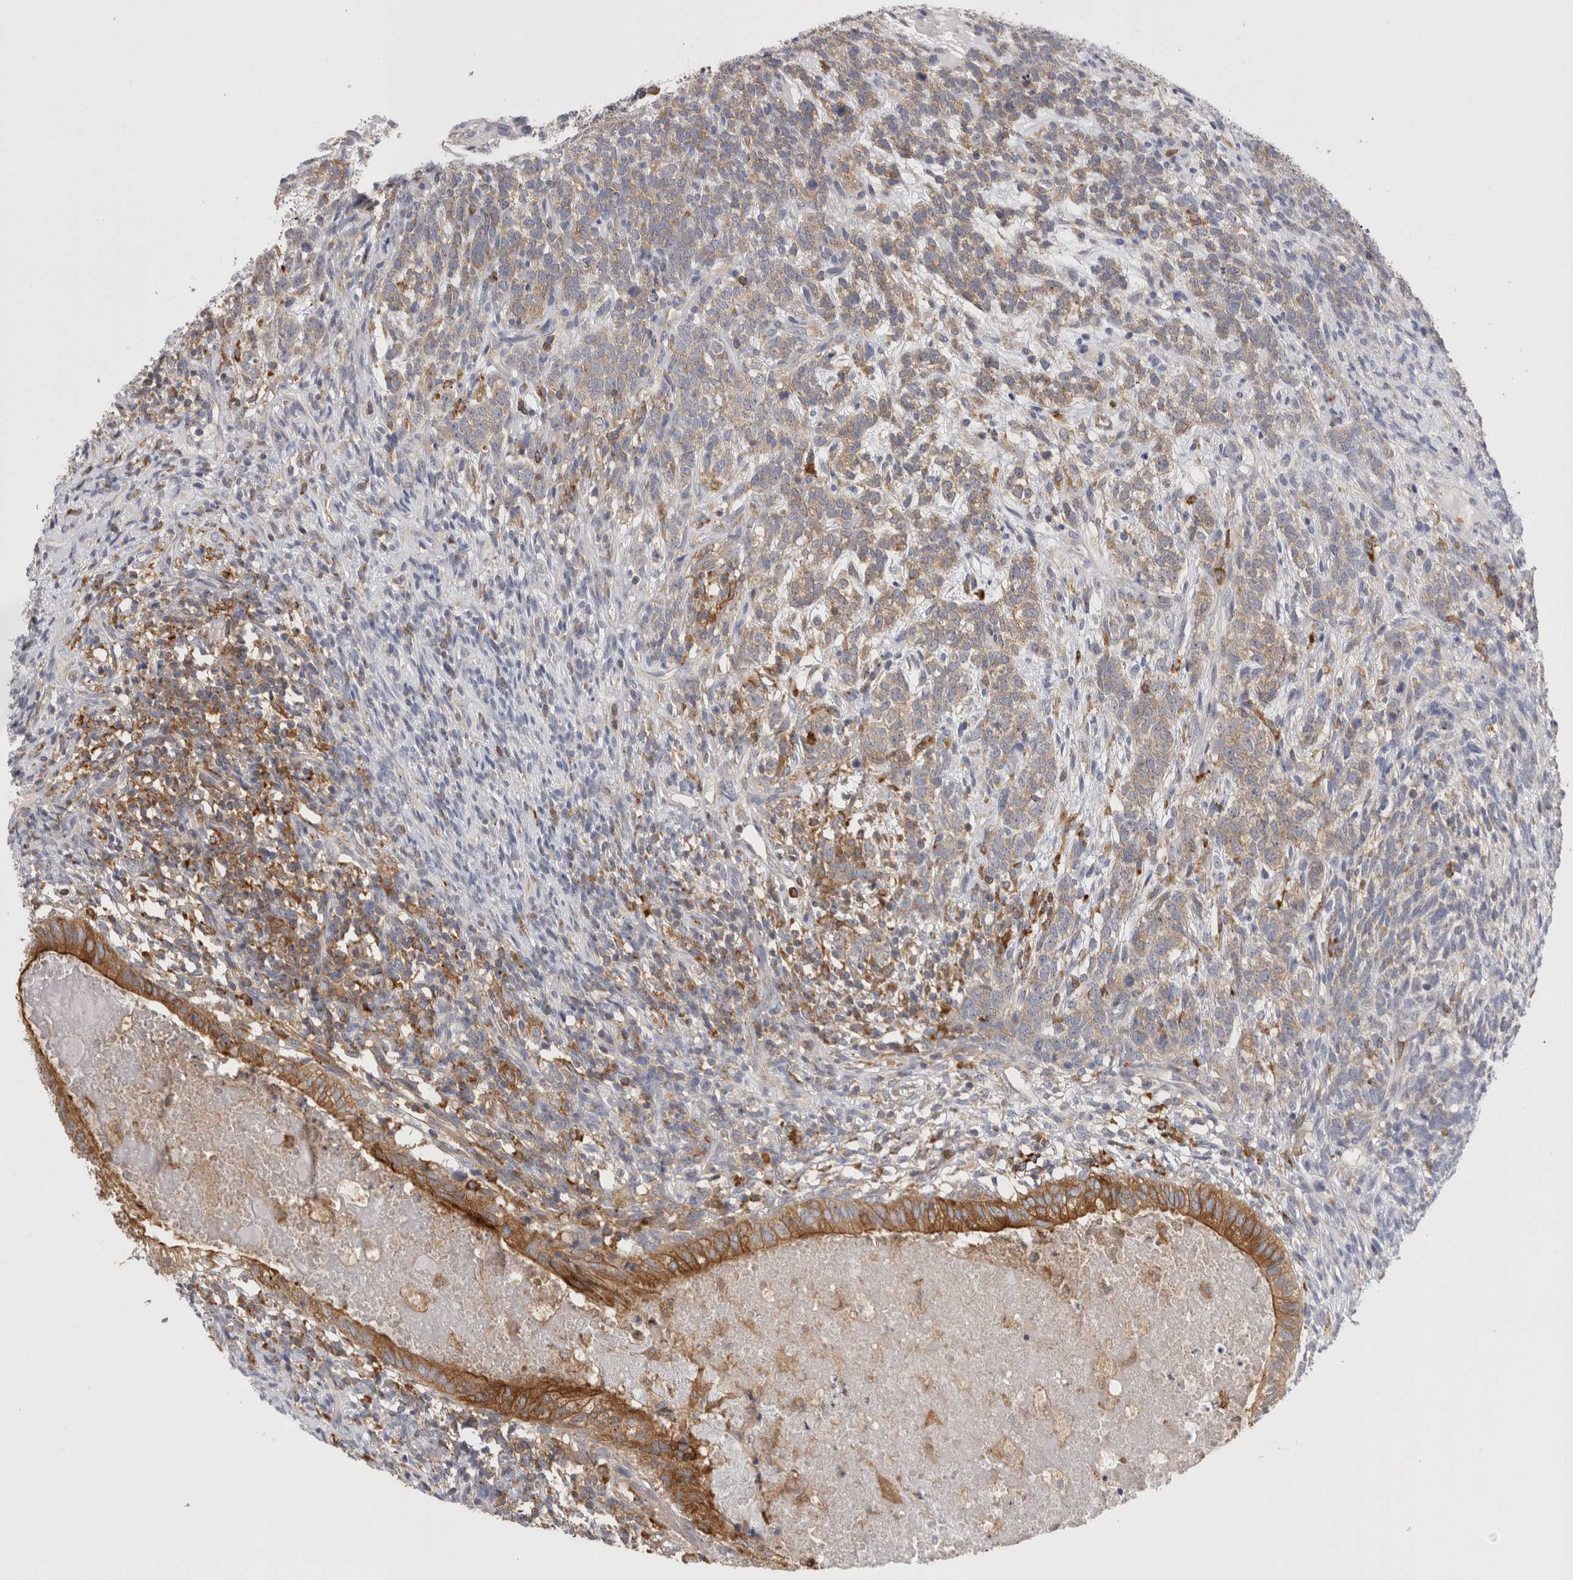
{"staining": {"intensity": "weak", "quantity": ">75%", "location": "cytoplasmic/membranous"}, "tissue": "testis cancer", "cell_type": "Tumor cells", "image_type": "cancer", "snomed": [{"axis": "morphology", "description": "Seminoma, NOS"}, {"axis": "morphology", "description": "Carcinoma, Embryonal, NOS"}, {"axis": "topography", "description": "Testis"}], "caption": "Protein positivity by immunohistochemistry (IHC) reveals weak cytoplasmic/membranous staining in approximately >75% of tumor cells in seminoma (testis). (Stains: DAB in brown, nuclei in blue, Microscopy: brightfield microscopy at high magnification).", "gene": "RAB11FIP1", "patient": {"sex": "male", "age": 28}}